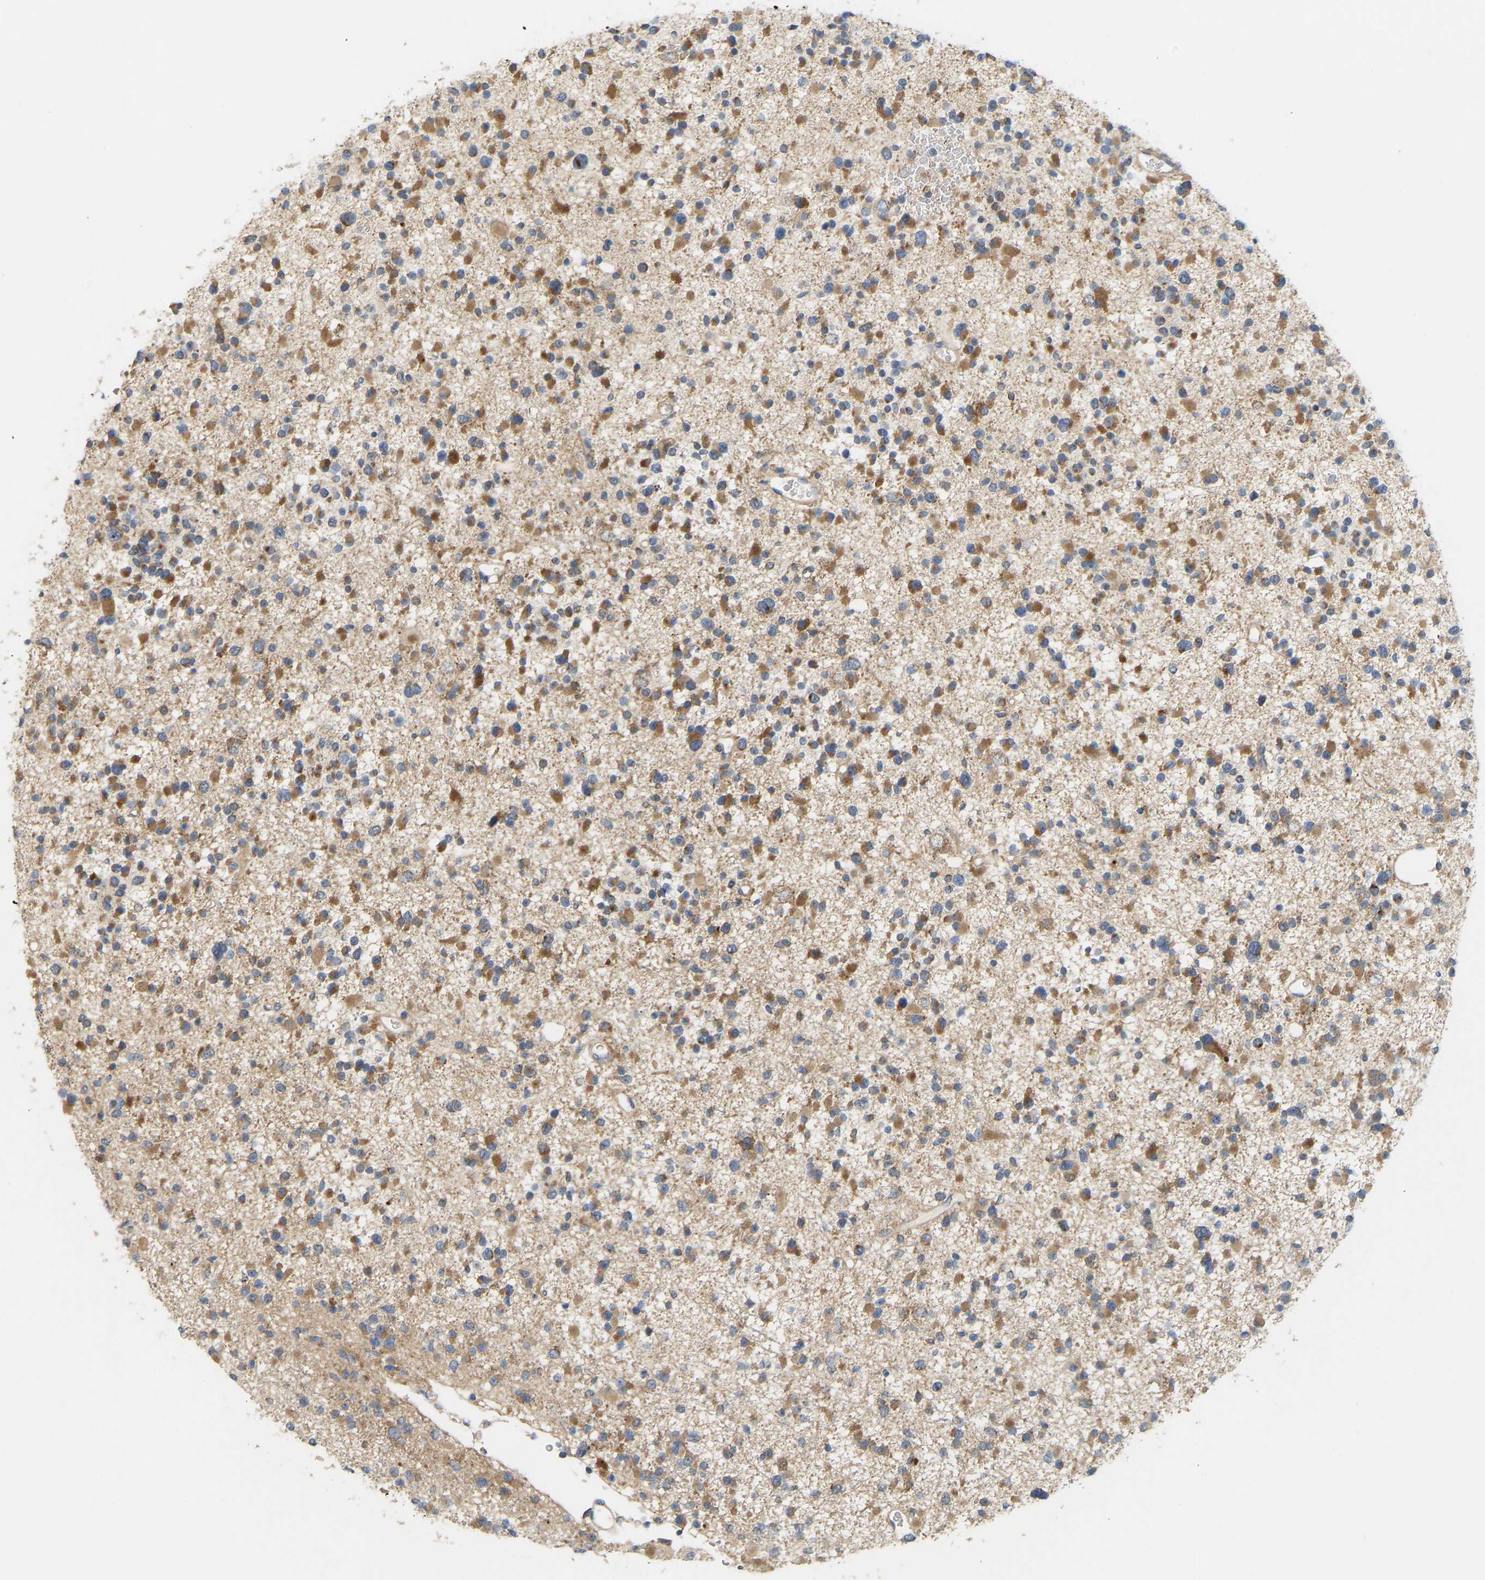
{"staining": {"intensity": "moderate", "quantity": ">75%", "location": "cytoplasmic/membranous"}, "tissue": "glioma", "cell_type": "Tumor cells", "image_type": "cancer", "snomed": [{"axis": "morphology", "description": "Glioma, malignant, Low grade"}, {"axis": "topography", "description": "Brain"}], "caption": "The photomicrograph demonstrates staining of glioma, revealing moderate cytoplasmic/membranous protein expression (brown color) within tumor cells. Immunohistochemistry stains the protein of interest in brown and the nuclei are stained blue.", "gene": "HACD2", "patient": {"sex": "female", "age": 22}}